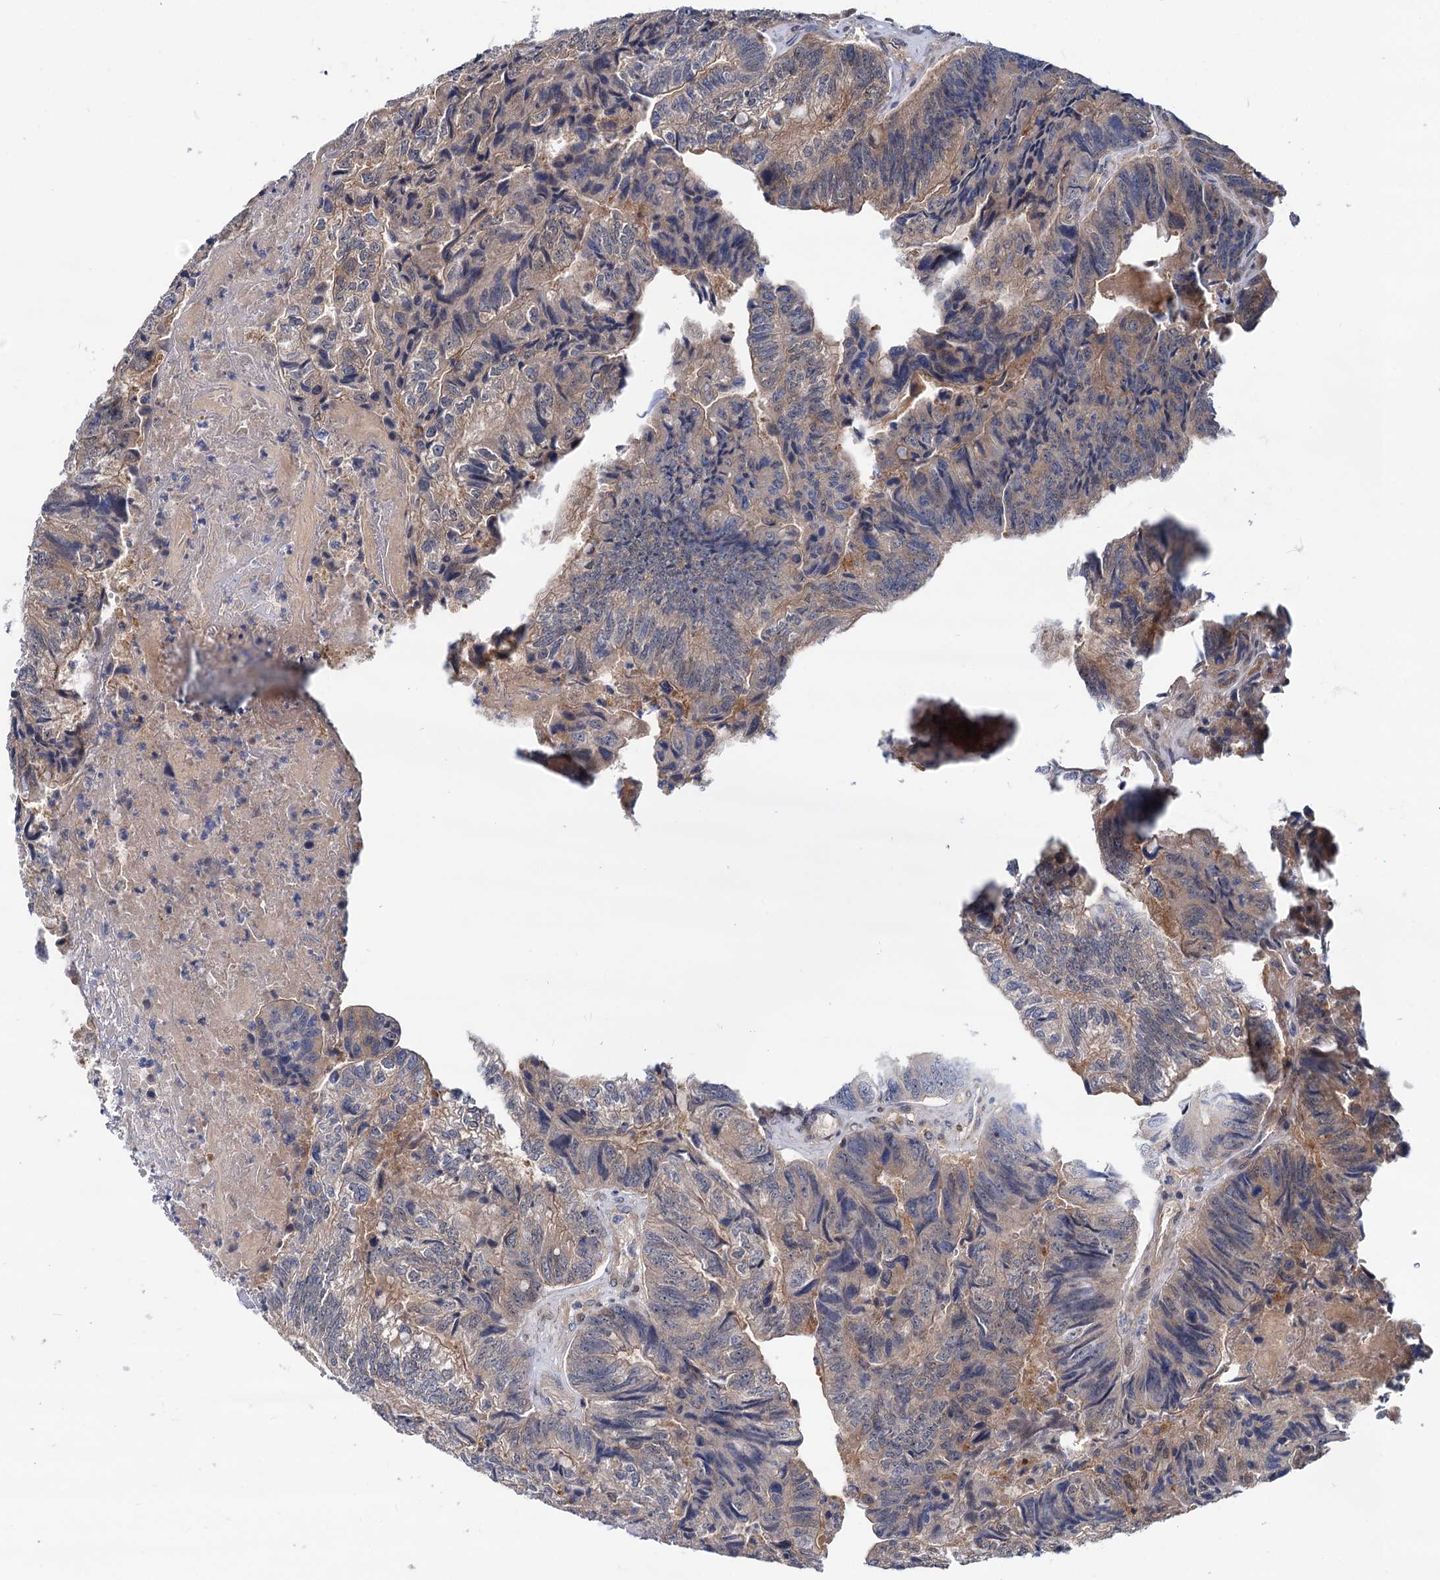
{"staining": {"intensity": "weak", "quantity": "<25%", "location": "cytoplasmic/membranous,nuclear"}, "tissue": "colorectal cancer", "cell_type": "Tumor cells", "image_type": "cancer", "snomed": [{"axis": "morphology", "description": "Adenocarcinoma, NOS"}, {"axis": "topography", "description": "Colon"}], "caption": "Immunohistochemistry image of neoplastic tissue: colorectal adenocarcinoma stained with DAB (3,3'-diaminobenzidine) shows no significant protein positivity in tumor cells.", "gene": "SNX15", "patient": {"sex": "female", "age": 67}}